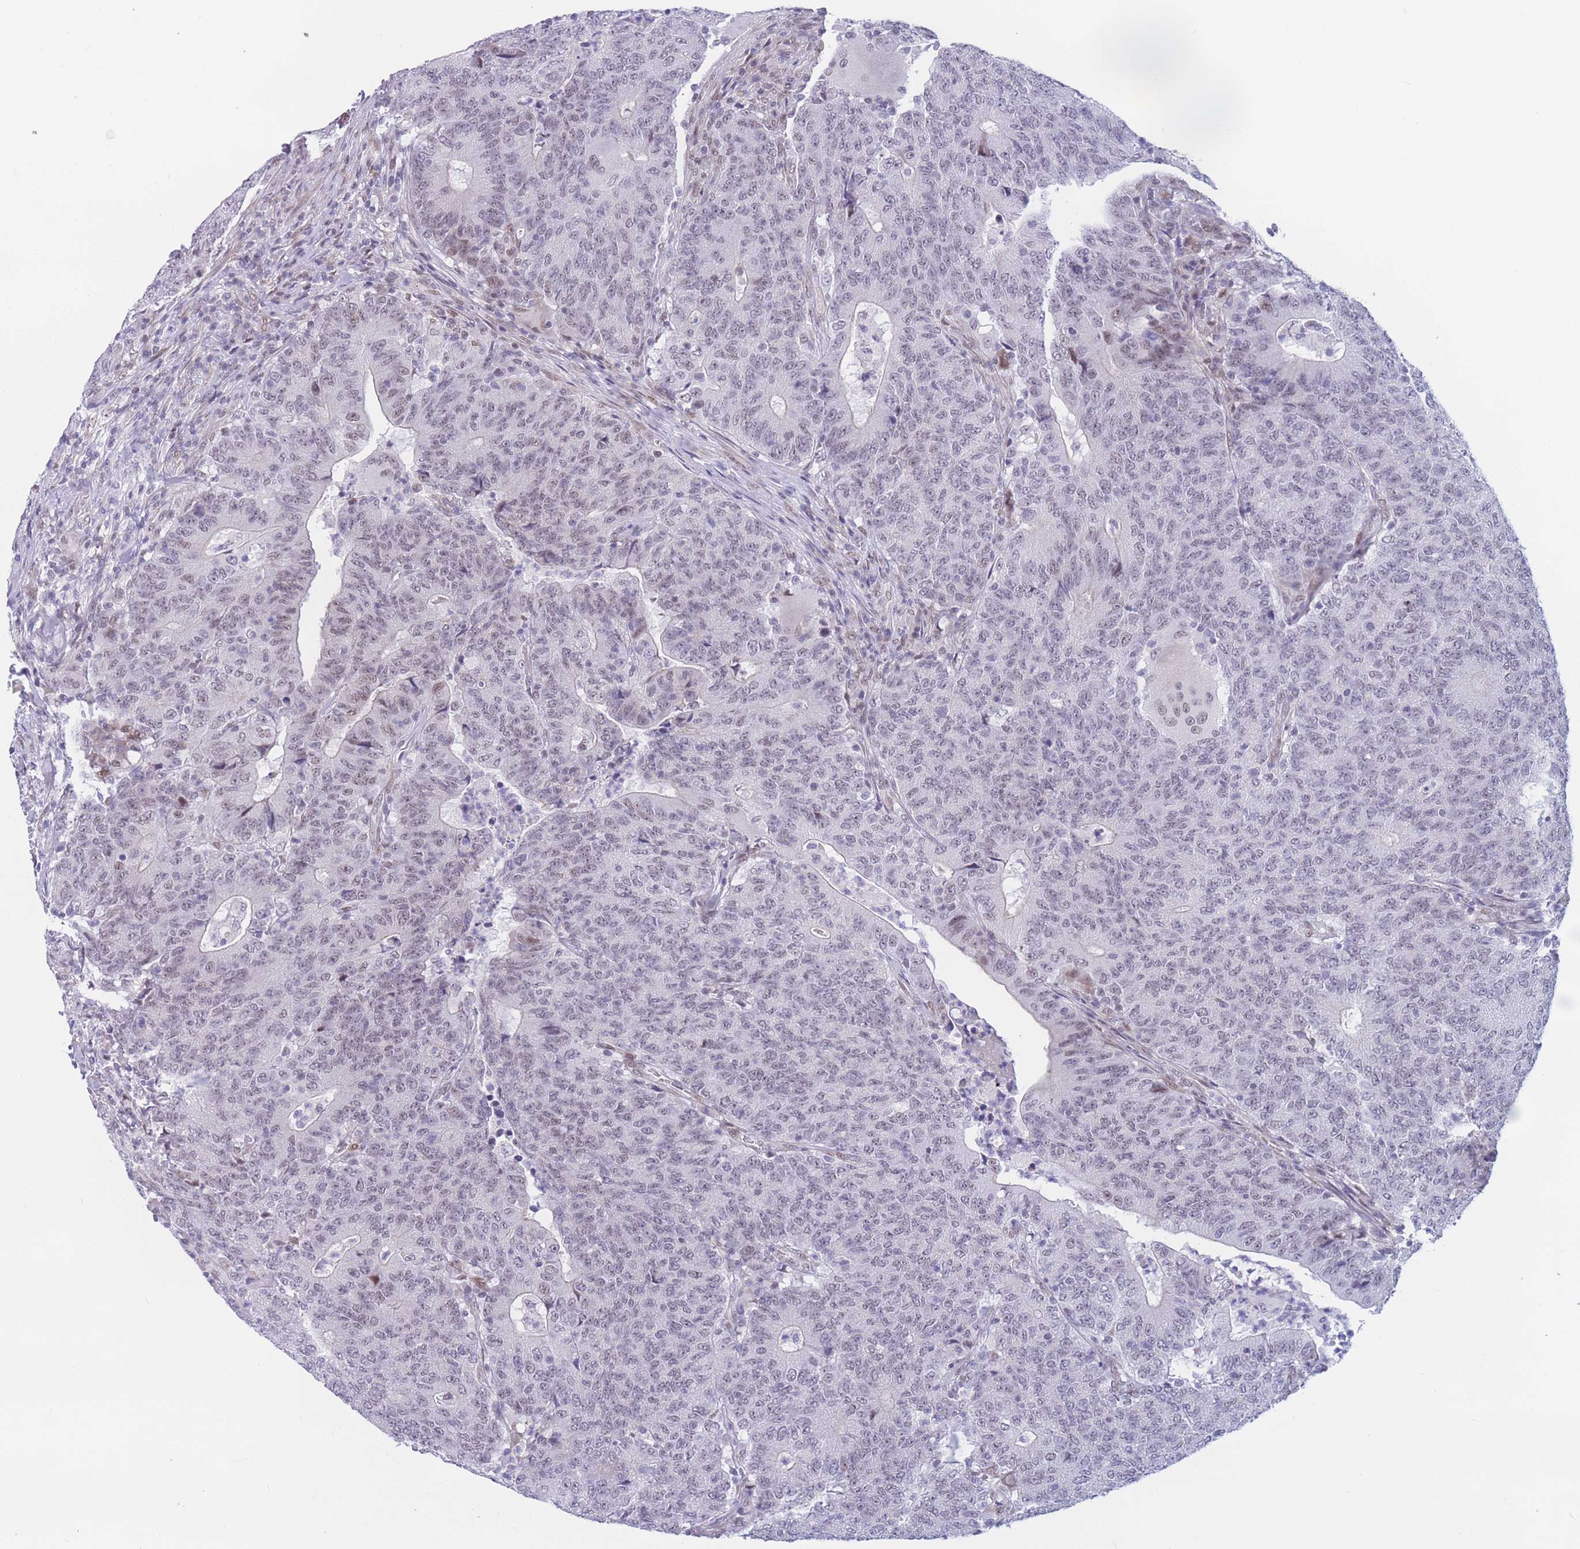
{"staining": {"intensity": "negative", "quantity": "none", "location": "none"}, "tissue": "colorectal cancer", "cell_type": "Tumor cells", "image_type": "cancer", "snomed": [{"axis": "morphology", "description": "Adenocarcinoma, NOS"}, {"axis": "topography", "description": "Colon"}], "caption": "This is an immunohistochemistry (IHC) image of colorectal cancer (adenocarcinoma). There is no expression in tumor cells.", "gene": "BCL9L", "patient": {"sex": "female", "age": 75}}